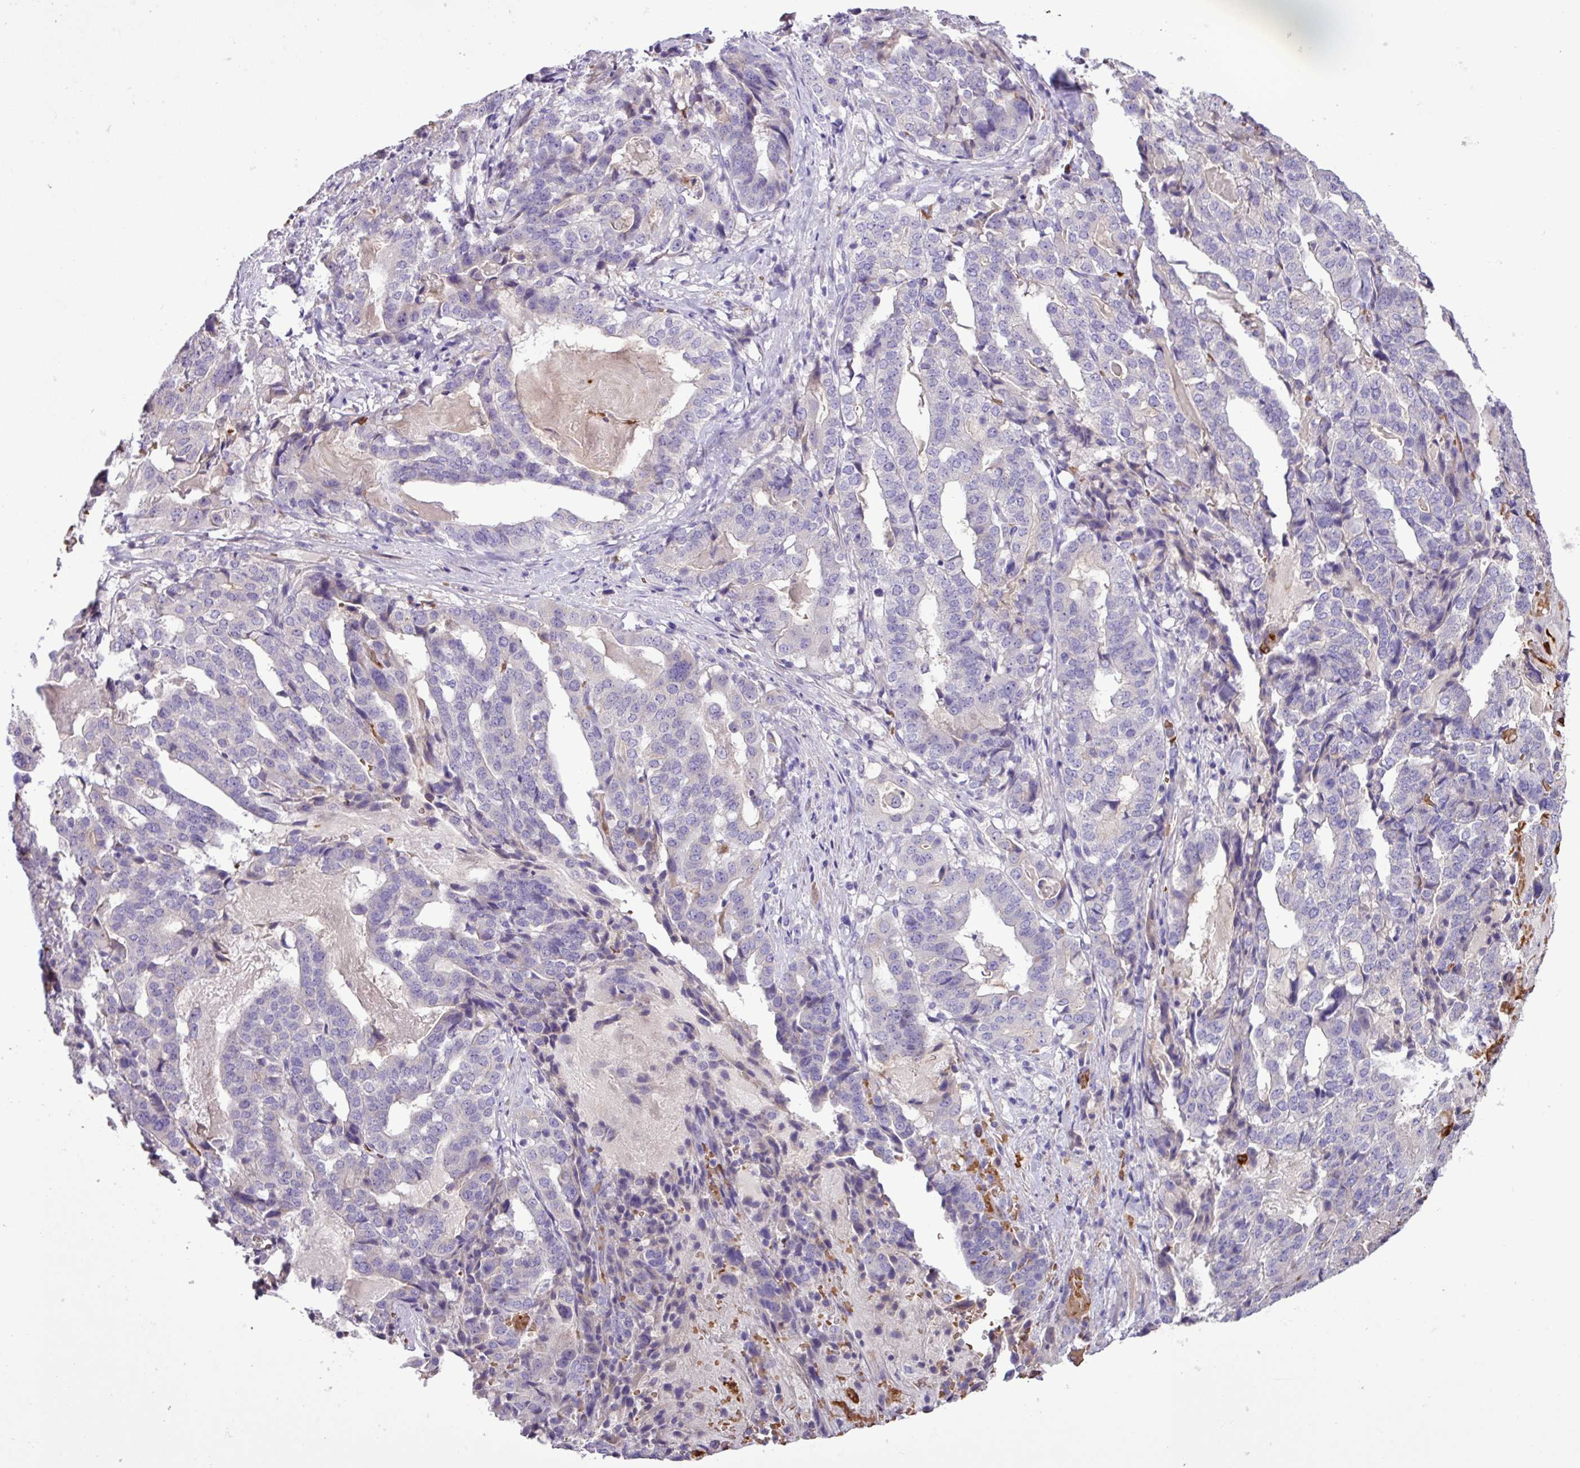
{"staining": {"intensity": "negative", "quantity": "none", "location": "none"}, "tissue": "stomach cancer", "cell_type": "Tumor cells", "image_type": "cancer", "snomed": [{"axis": "morphology", "description": "Adenocarcinoma, NOS"}, {"axis": "topography", "description": "Stomach"}], "caption": "Immunohistochemistry of human stomach adenocarcinoma exhibits no staining in tumor cells. (Stains: DAB immunohistochemistry (IHC) with hematoxylin counter stain, Microscopy: brightfield microscopy at high magnification).", "gene": "MGAT4B", "patient": {"sex": "male", "age": 48}}